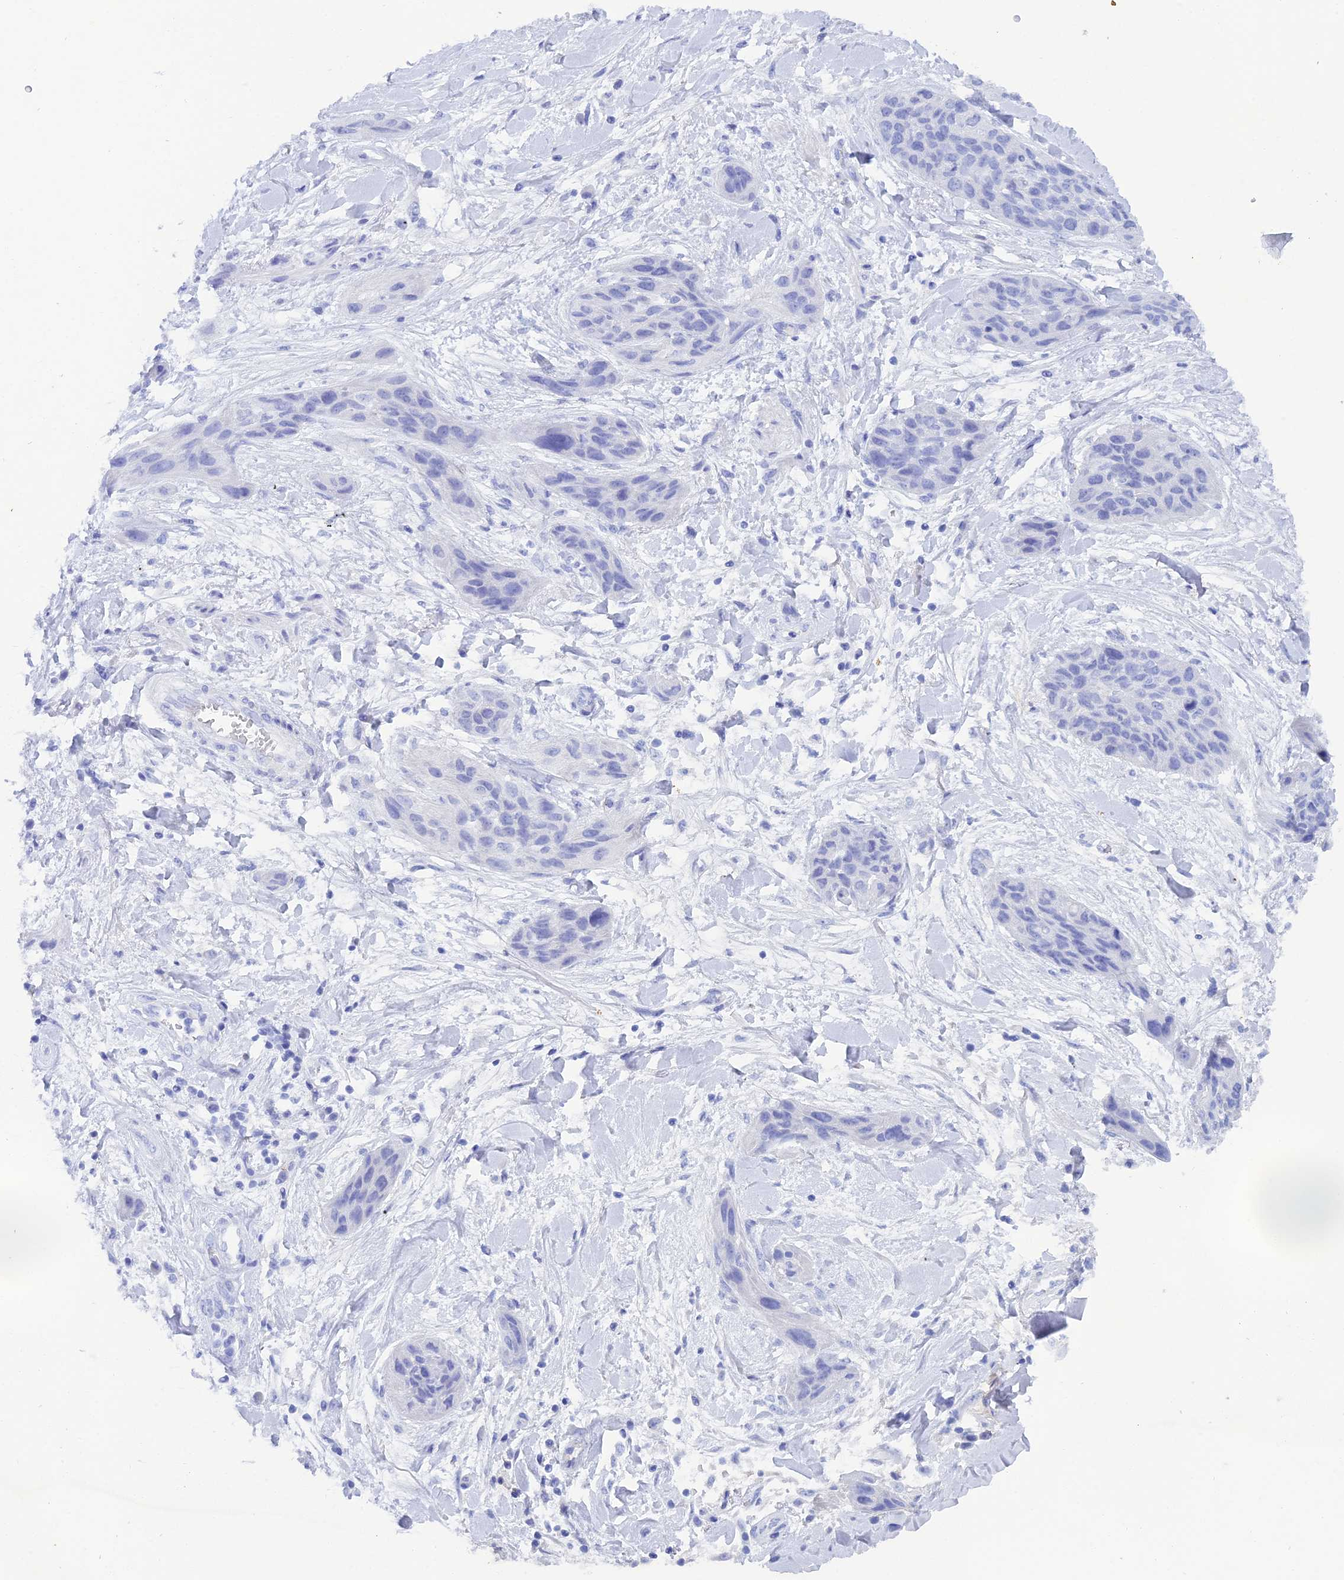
{"staining": {"intensity": "negative", "quantity": "none", "location": "none"}, "tissue": "lung cancer", "cell_type": "Tumor cells", "image_type": "cancer", "snomed": [{"axis": "morphology", "description": "Squamous cell carcinoma, NOS"}, {"axis": "topography", "description": "Lung"}], "caption": "Lung cancer (squamous cell carcinoma) was stained to show a protein in brown. There is no significant expression in tumor cells.", "gene": "REG1A", "patient": {"sex": "female", "age": 70}}